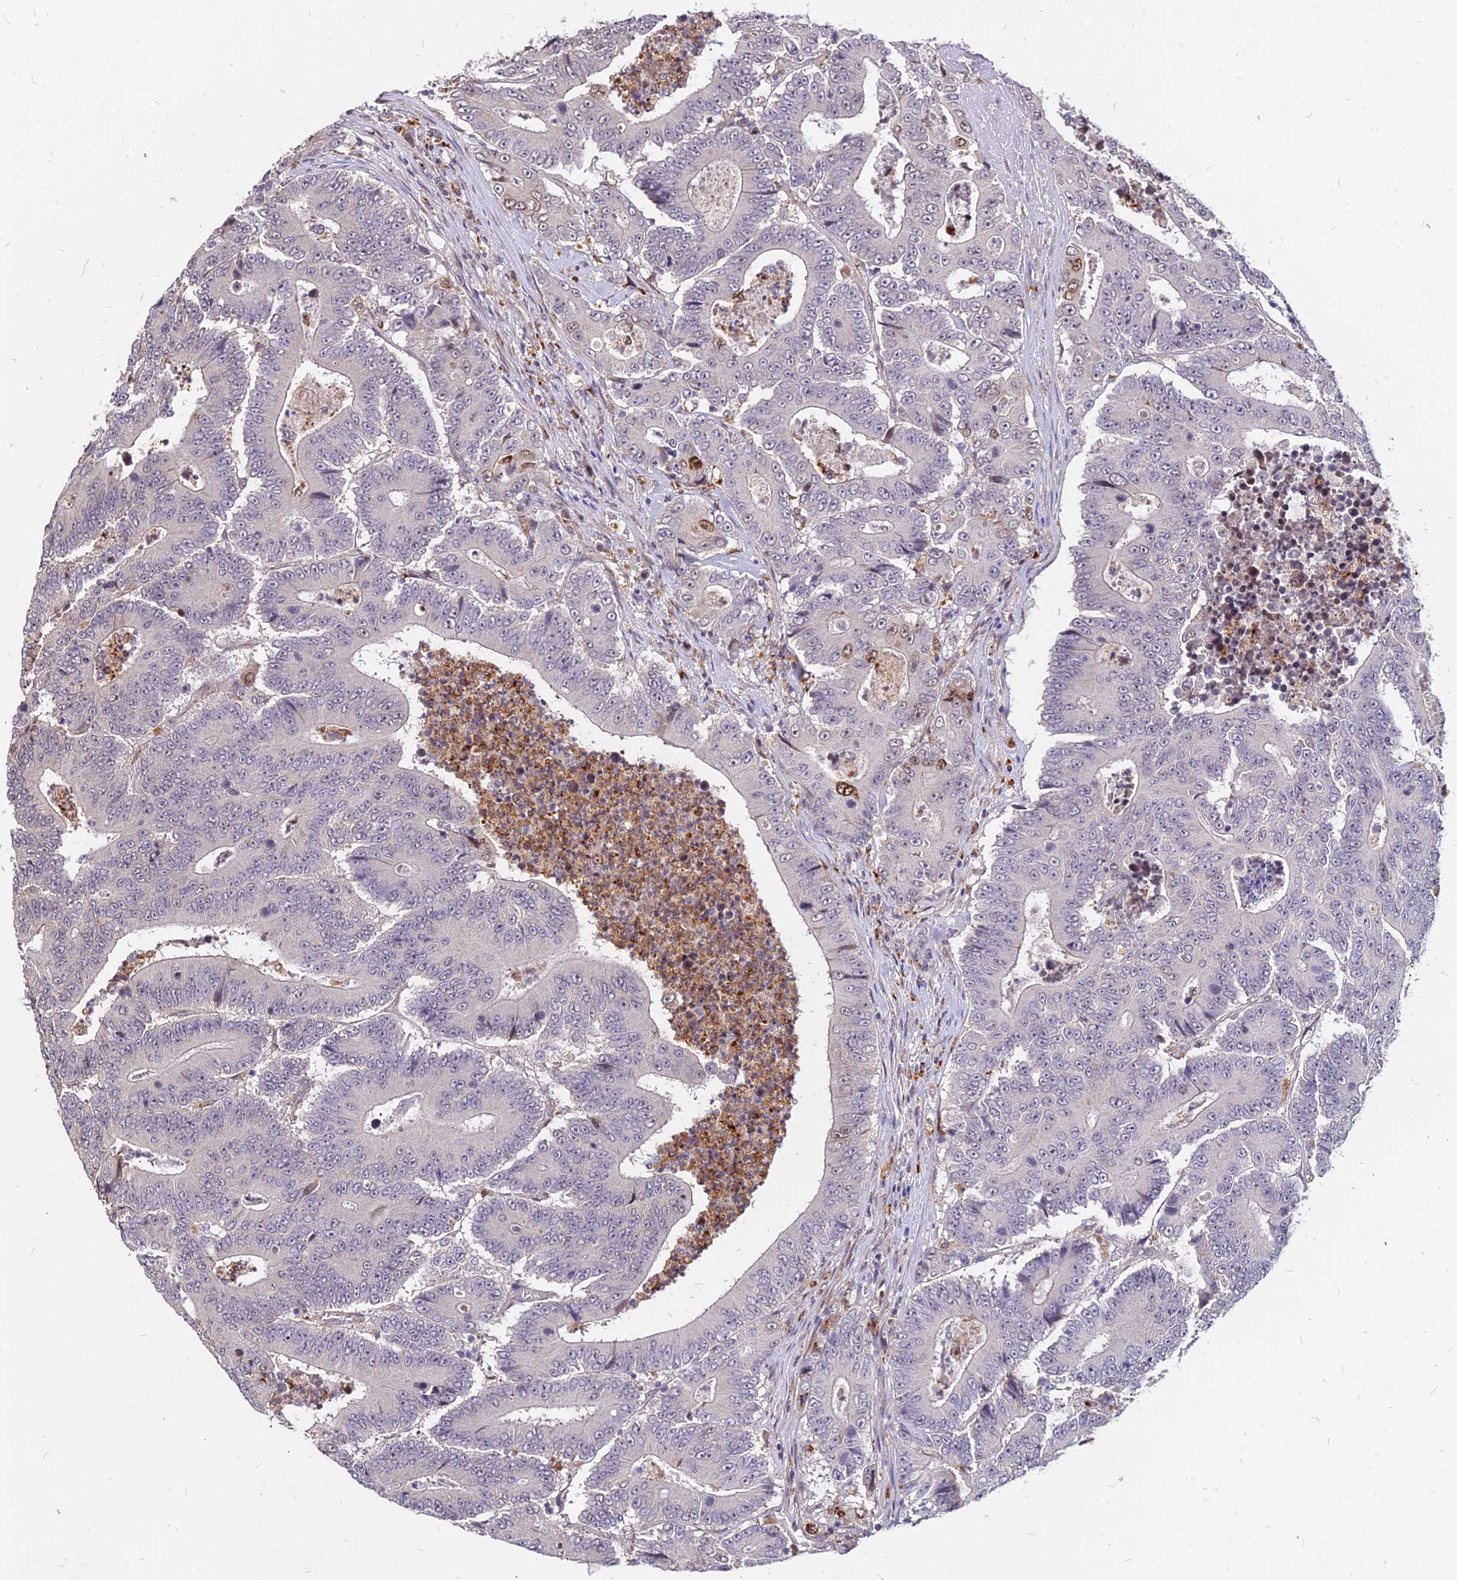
{"staining": {"intensity": "negative", "quantity": "none", "location": "none"}, "tissue": "colorectal cancer", "cell_type": "Tumor cells", "image_type": "cancer", "snomed": [{"axis": "morphology", "description": "Adenocarcinoma, NOS"}, {"axis": "topography", "description": "Colon"}], "caption": "The histopathology image exhibits no significant staining in tumor cells of adenocarcinoma (colorectal).", "gene": "C11orf68", "patient": {"sex": "male", "age": 83}}